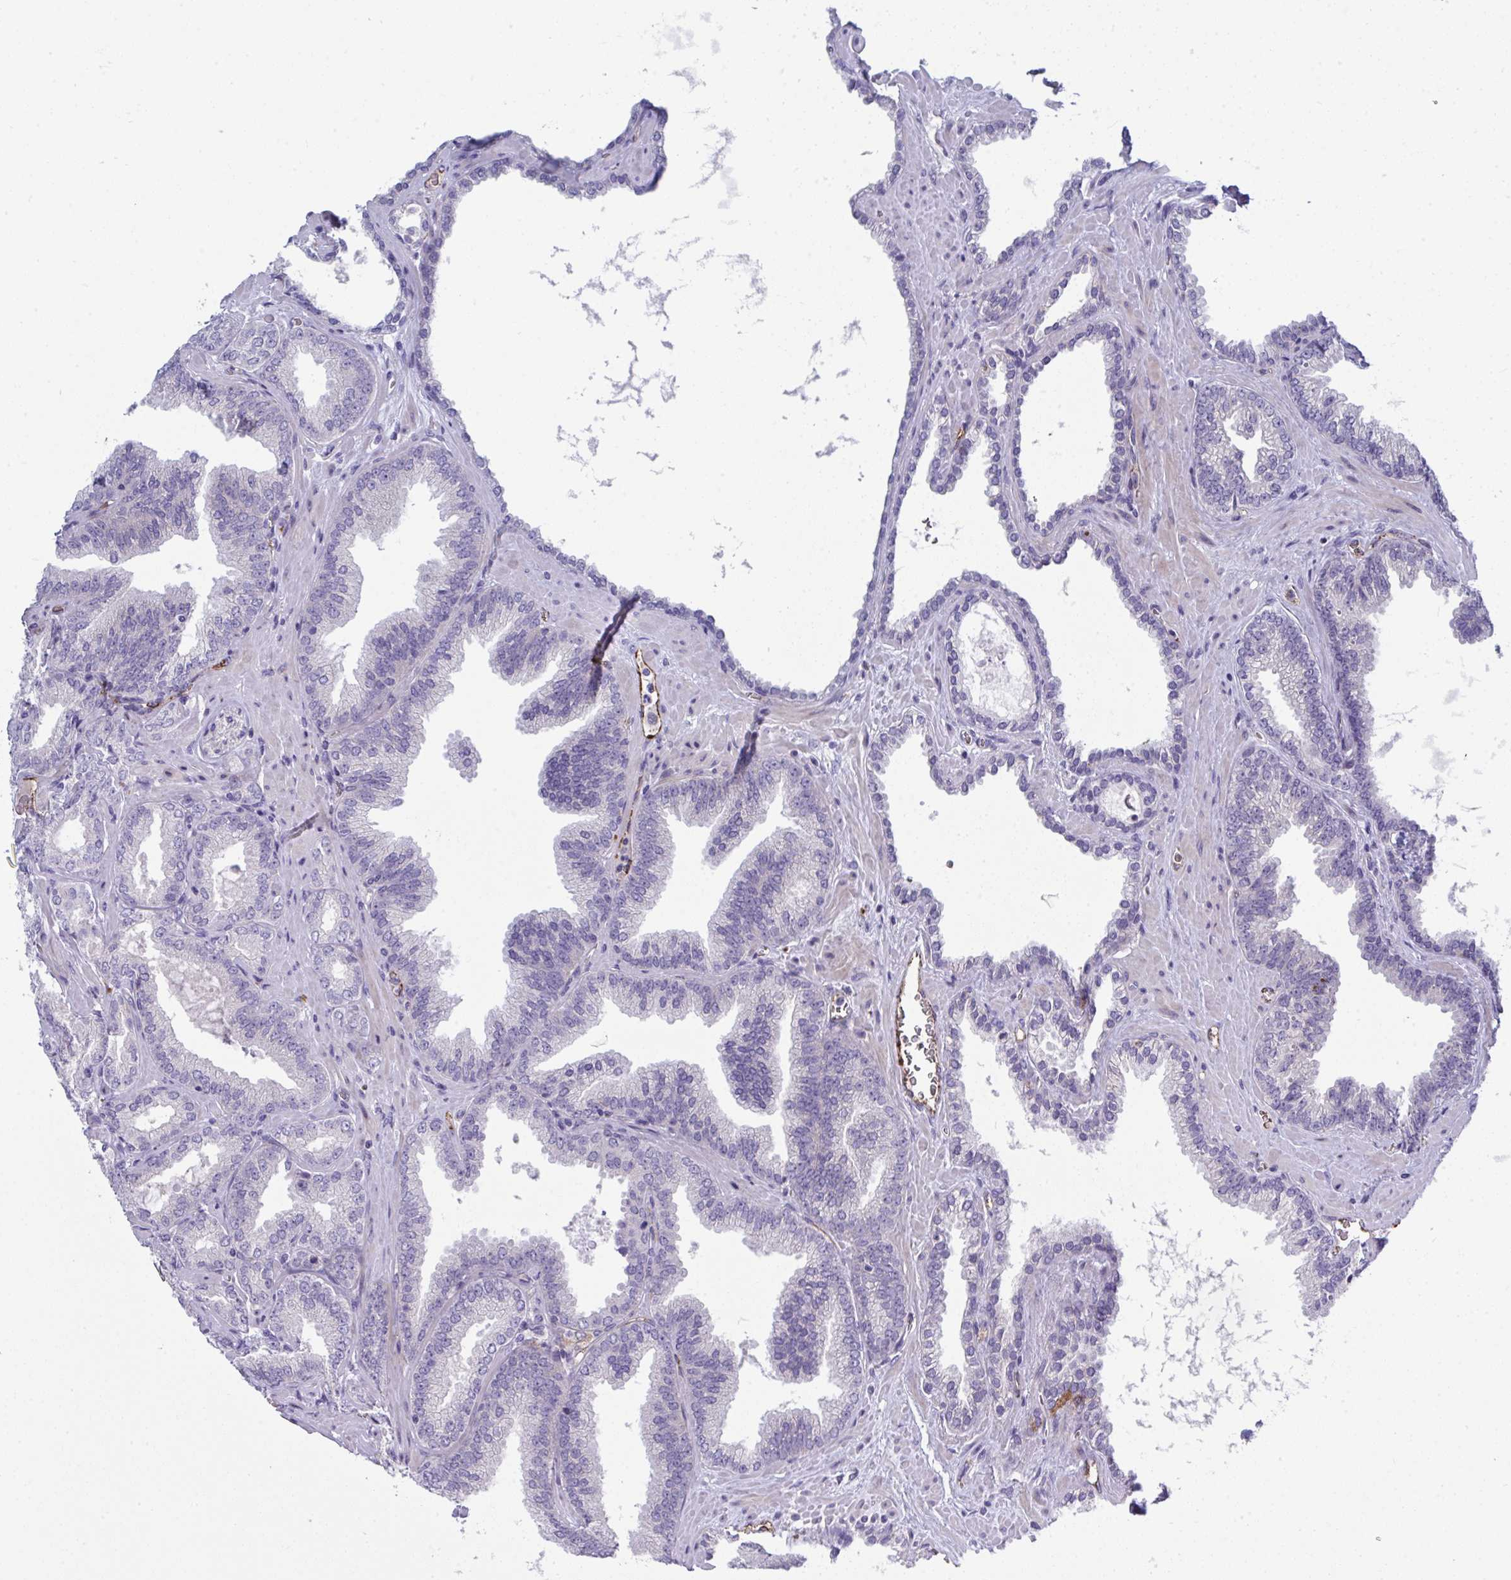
{"staining": {"intensity": "negative", "quantity": "none", "location": "none"}, "tissue": "prostate cancer", "cell_type": "Tumor cells", "image_type": "cancer", "snomed": [{"axis": "morphology", "description": "Adenocarcinoma, High grade"}, {"axis": "topography", "description": "Prostate"}], "caption": "Tumor cells are negative for brown protein staining in high-grade adenocarcinoma (prostate).", "gene": "TOR1AIP2", "patient": {"sex": "male", "age": 68}}